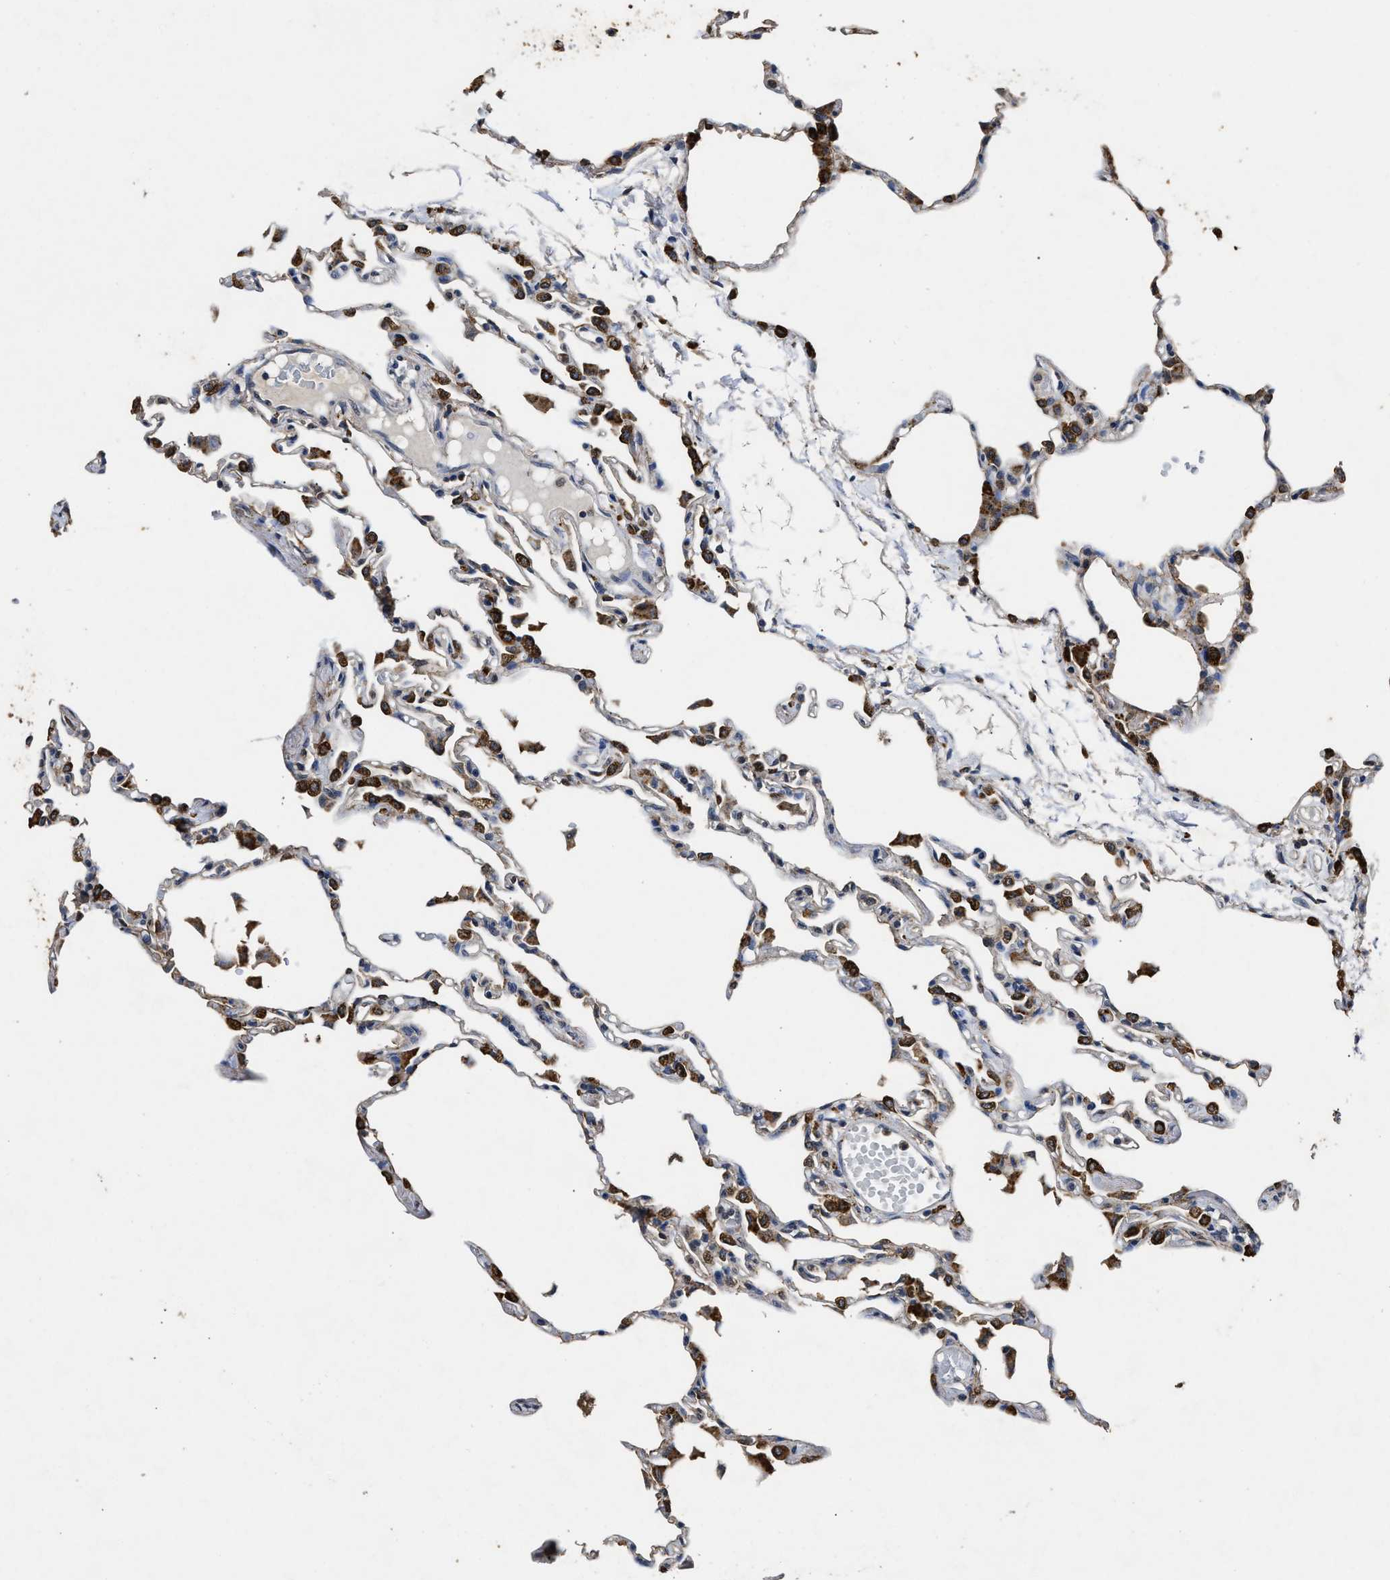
{"staining": {"intensity": "strong", "quantity": "25%-75%", "location": "cytoplasmic/membranous"}, "tissue": "lung", "cell_type": "Alveolar cells", "image_type": "normal", "snomed": [{"axis": "morphology", "description": "Normal tissue, NOS"}, {"axis": "topography", "description": "Lung"}], "caption": "A histopathology image of human lung stained for a protein displays strong cytoplasmic/membranous brown staining in alveolar cells. (Stains: DAB (3,3'-diaminobenzidine) in brown, nuclei in blue, Microscopy: brightfield microscopy at high magnification).", "gene": "CTNNA1", "patient": {"sex": "female", "age": 49}}